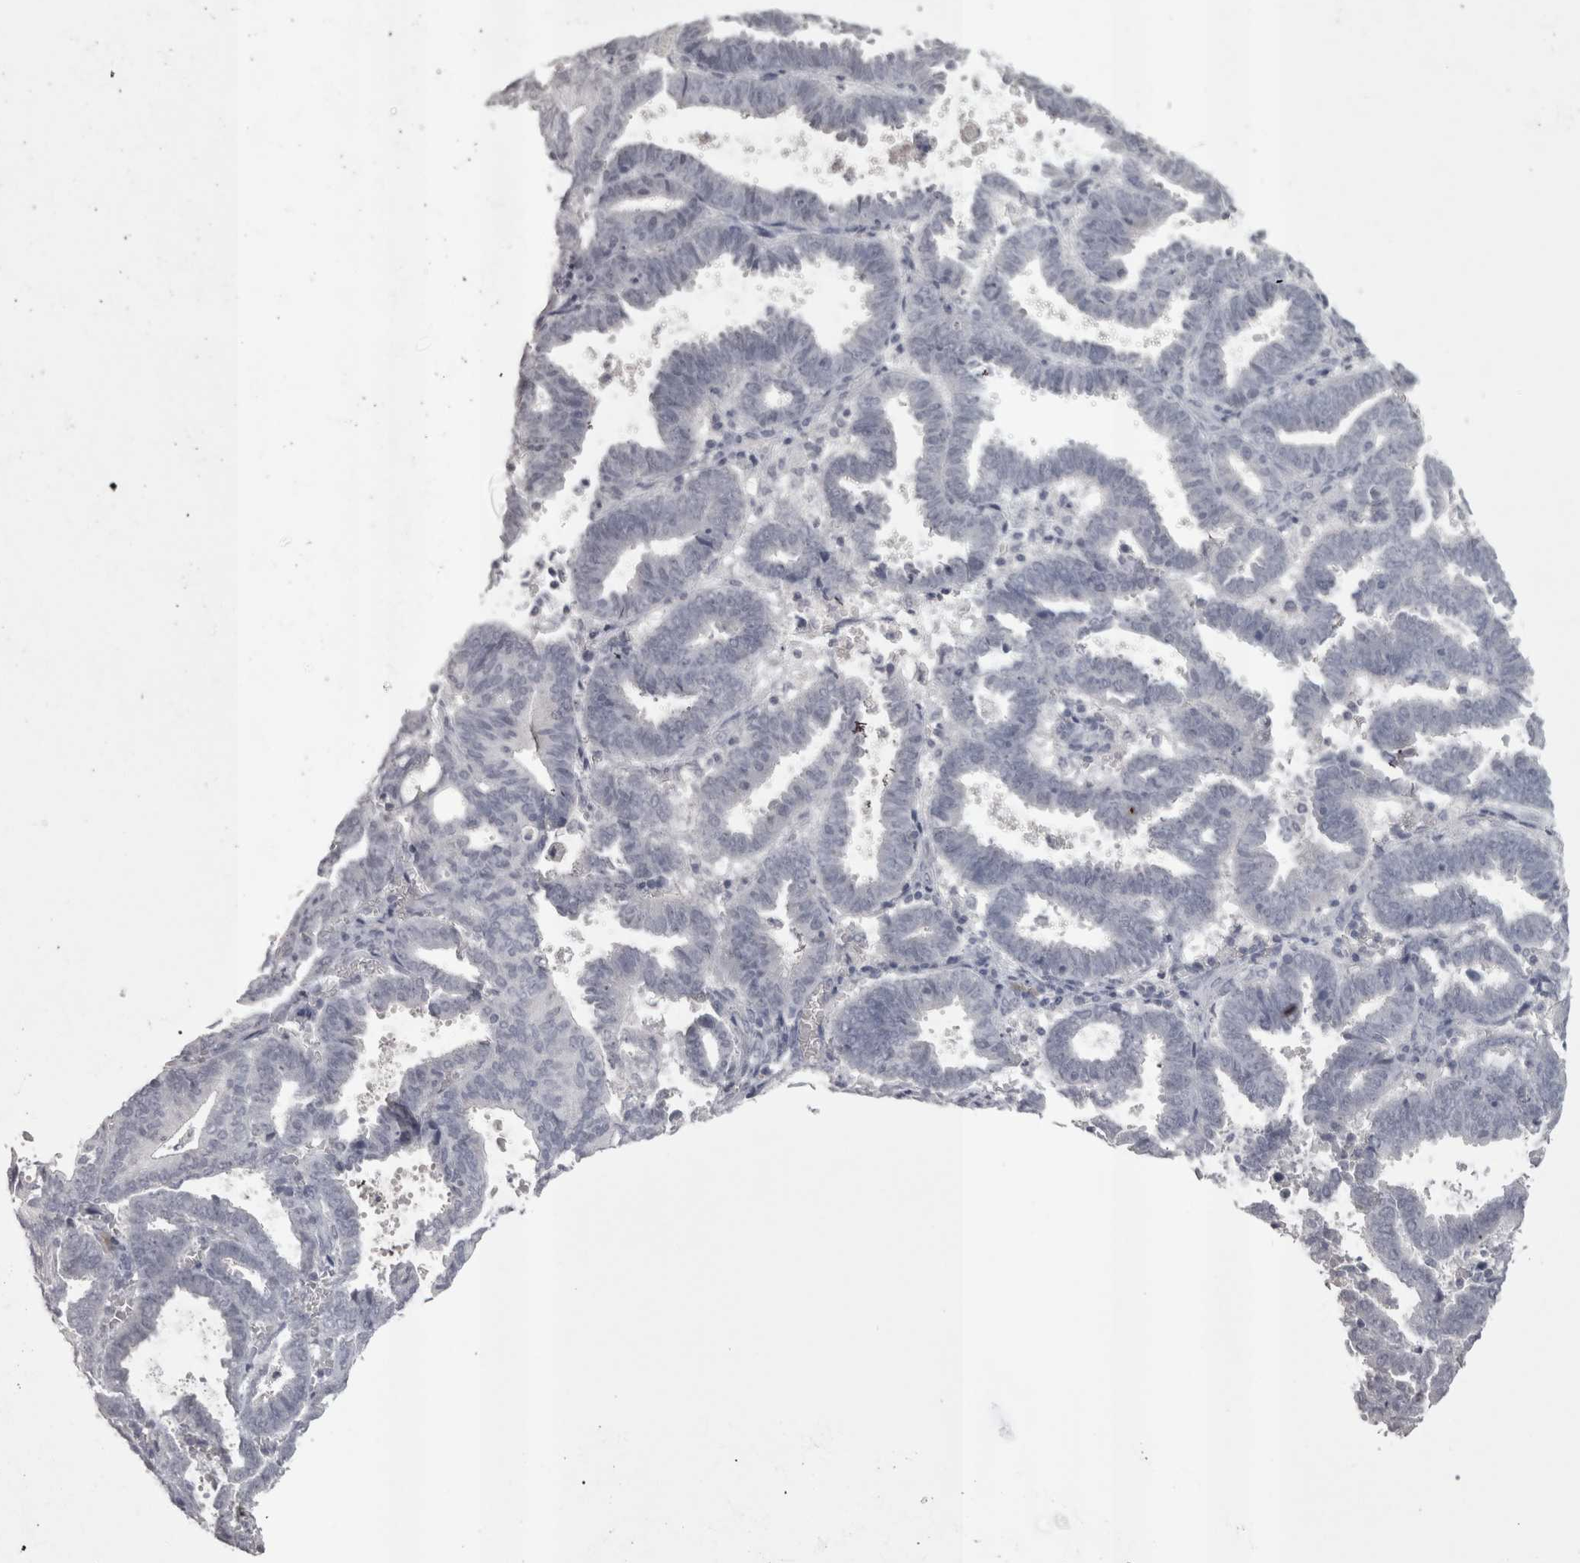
{"staining": {"intensity": "negative", "quantity": "none", "location": "none"}, "tissue": "endometrial cancer", "cell_type": "Tumor cells", "image_type": "cancer", "snomed": [{"axis": "morphology", "description": "Adenocarcinoma, NOS"}, {"axis": "topography", "description": "Uterus"}], "caption": "Photomicrograph shows no protein positivity in tumor cells of endometrial cancer (adenocarcinoma) tissue.", "gene": "LAX1", "patient": {"sex": "female", "age": 83}}